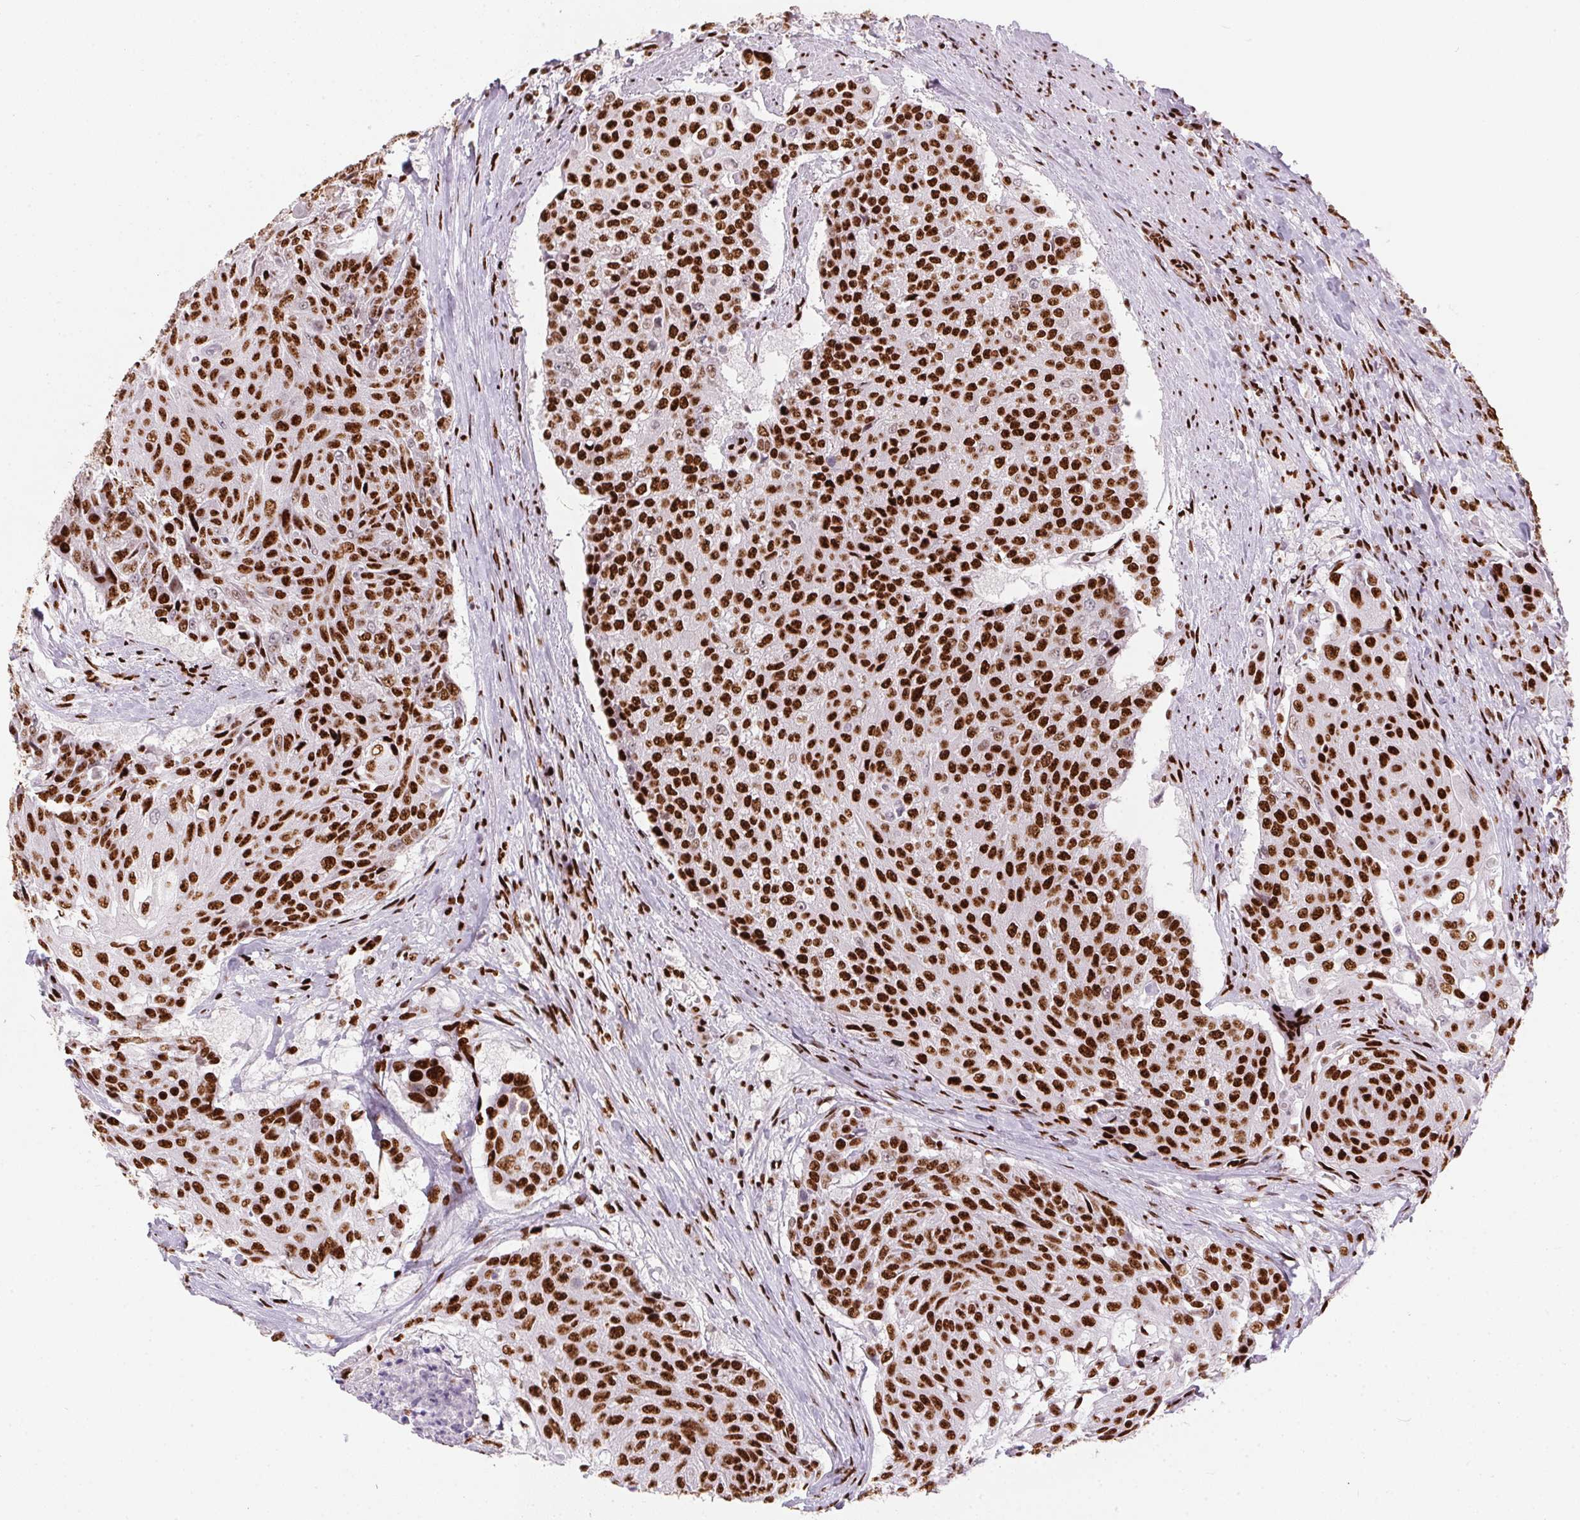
{"staining": {"intensity": "strong", "quantity": ">75%", "location": "nuclear"}, "tissue": "urothelial cancer", "cell_type": "Tumor cells", "image_type": "cancer", "snomed": [{"axis": "morphology", "description": "Urothelial carcinoma, High grade"}, {"axis": "topography", "description": "Urinary bladder"}], "caption": "Strong nuclear expression for a protein is identified in about >75% of tumor cells of high-grade urothelial carcinoma using immunohistochemistry.", "gene": "PAGE3", "patient": {"sex": "female", "age": 63}}